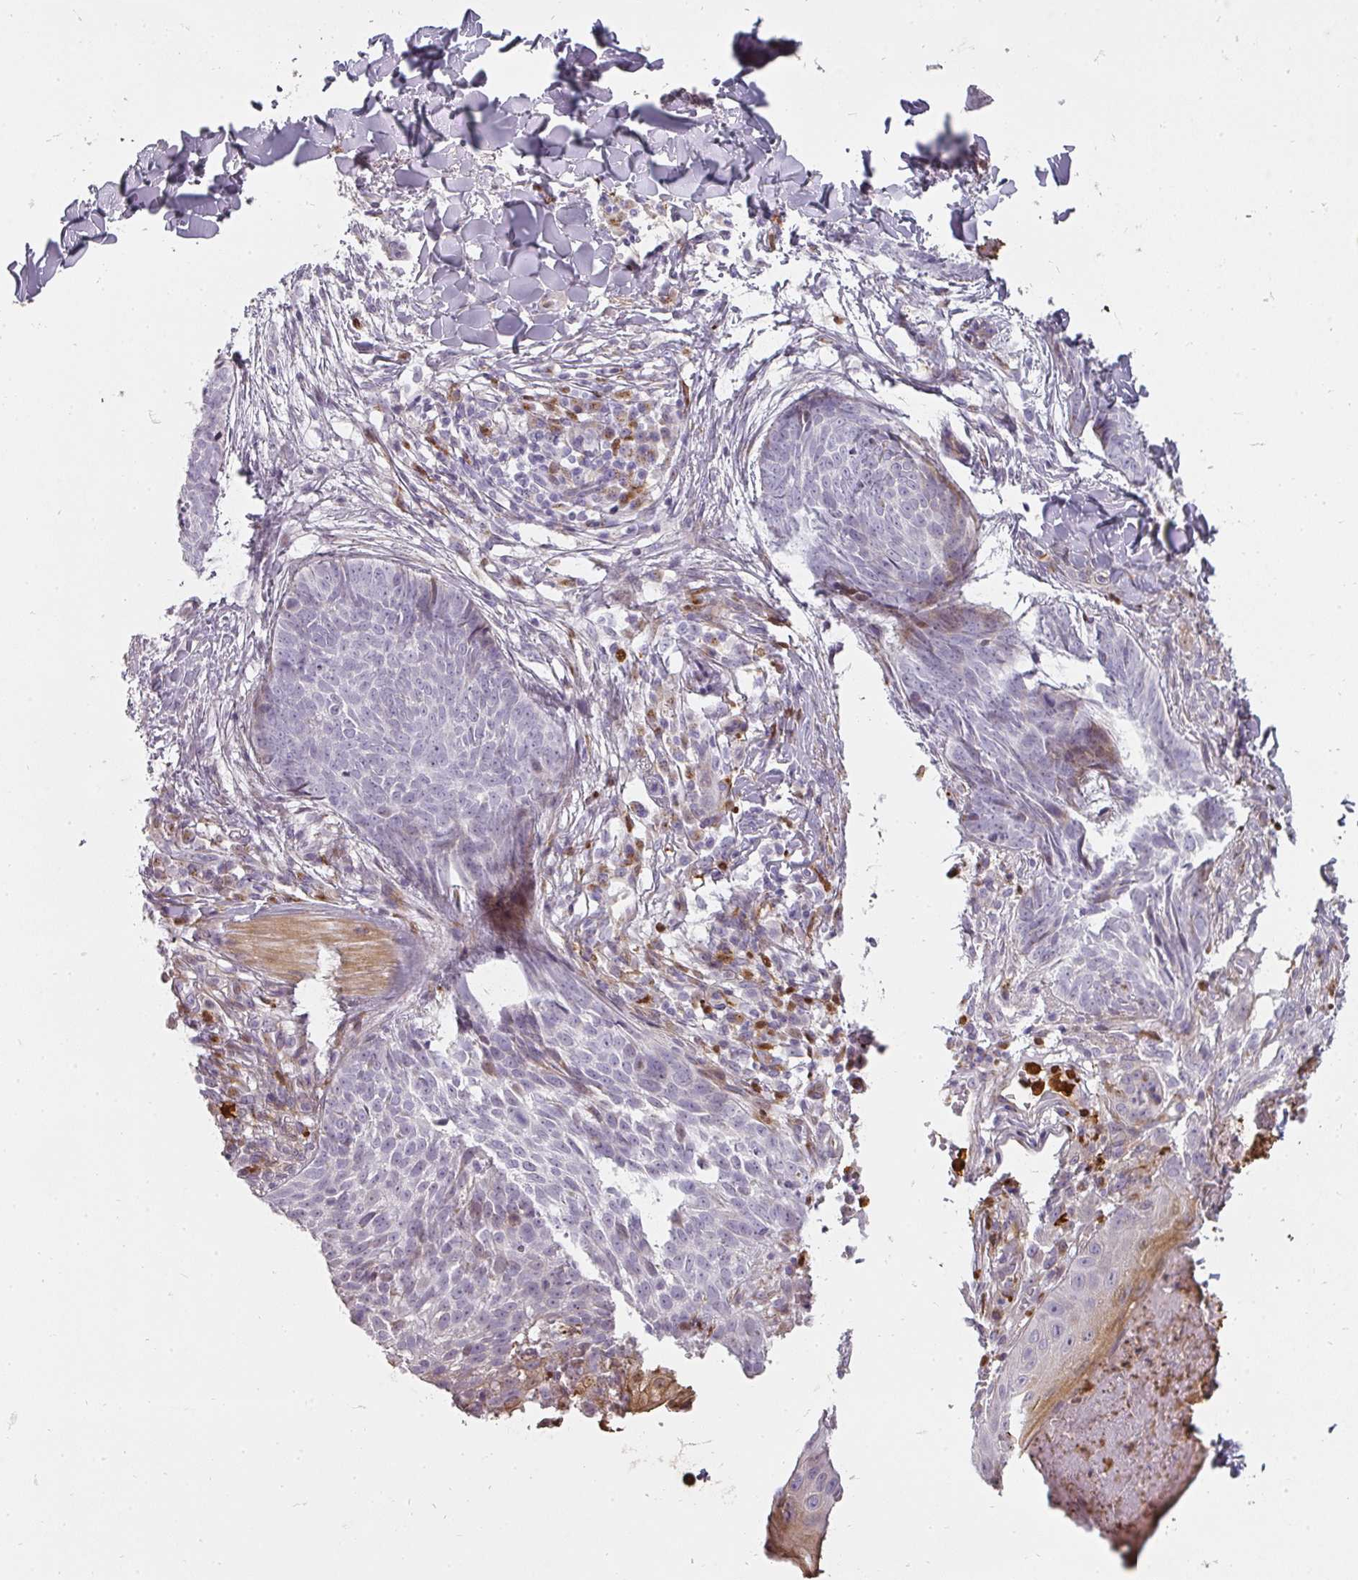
{"staining": {"intensity": "negative", "quantity": "none", "location": "none"}, "tissue": "skin cancer", "cell_type": "Tumor cells", "image_type": "cancer", "snomed": [{"axis": "morphology", "description": "Basal cell carcinoma"}, {"axis": "topography", "description": "Skin"}], "caption": "Tumor cells show no significant protein staining in skin cancer (basal cell carcinoma). (Immunohistochemistry, brightfield microscopy, high magnification).", "gene": "BIK", "patient": {"sex": "female", "age": 61}}